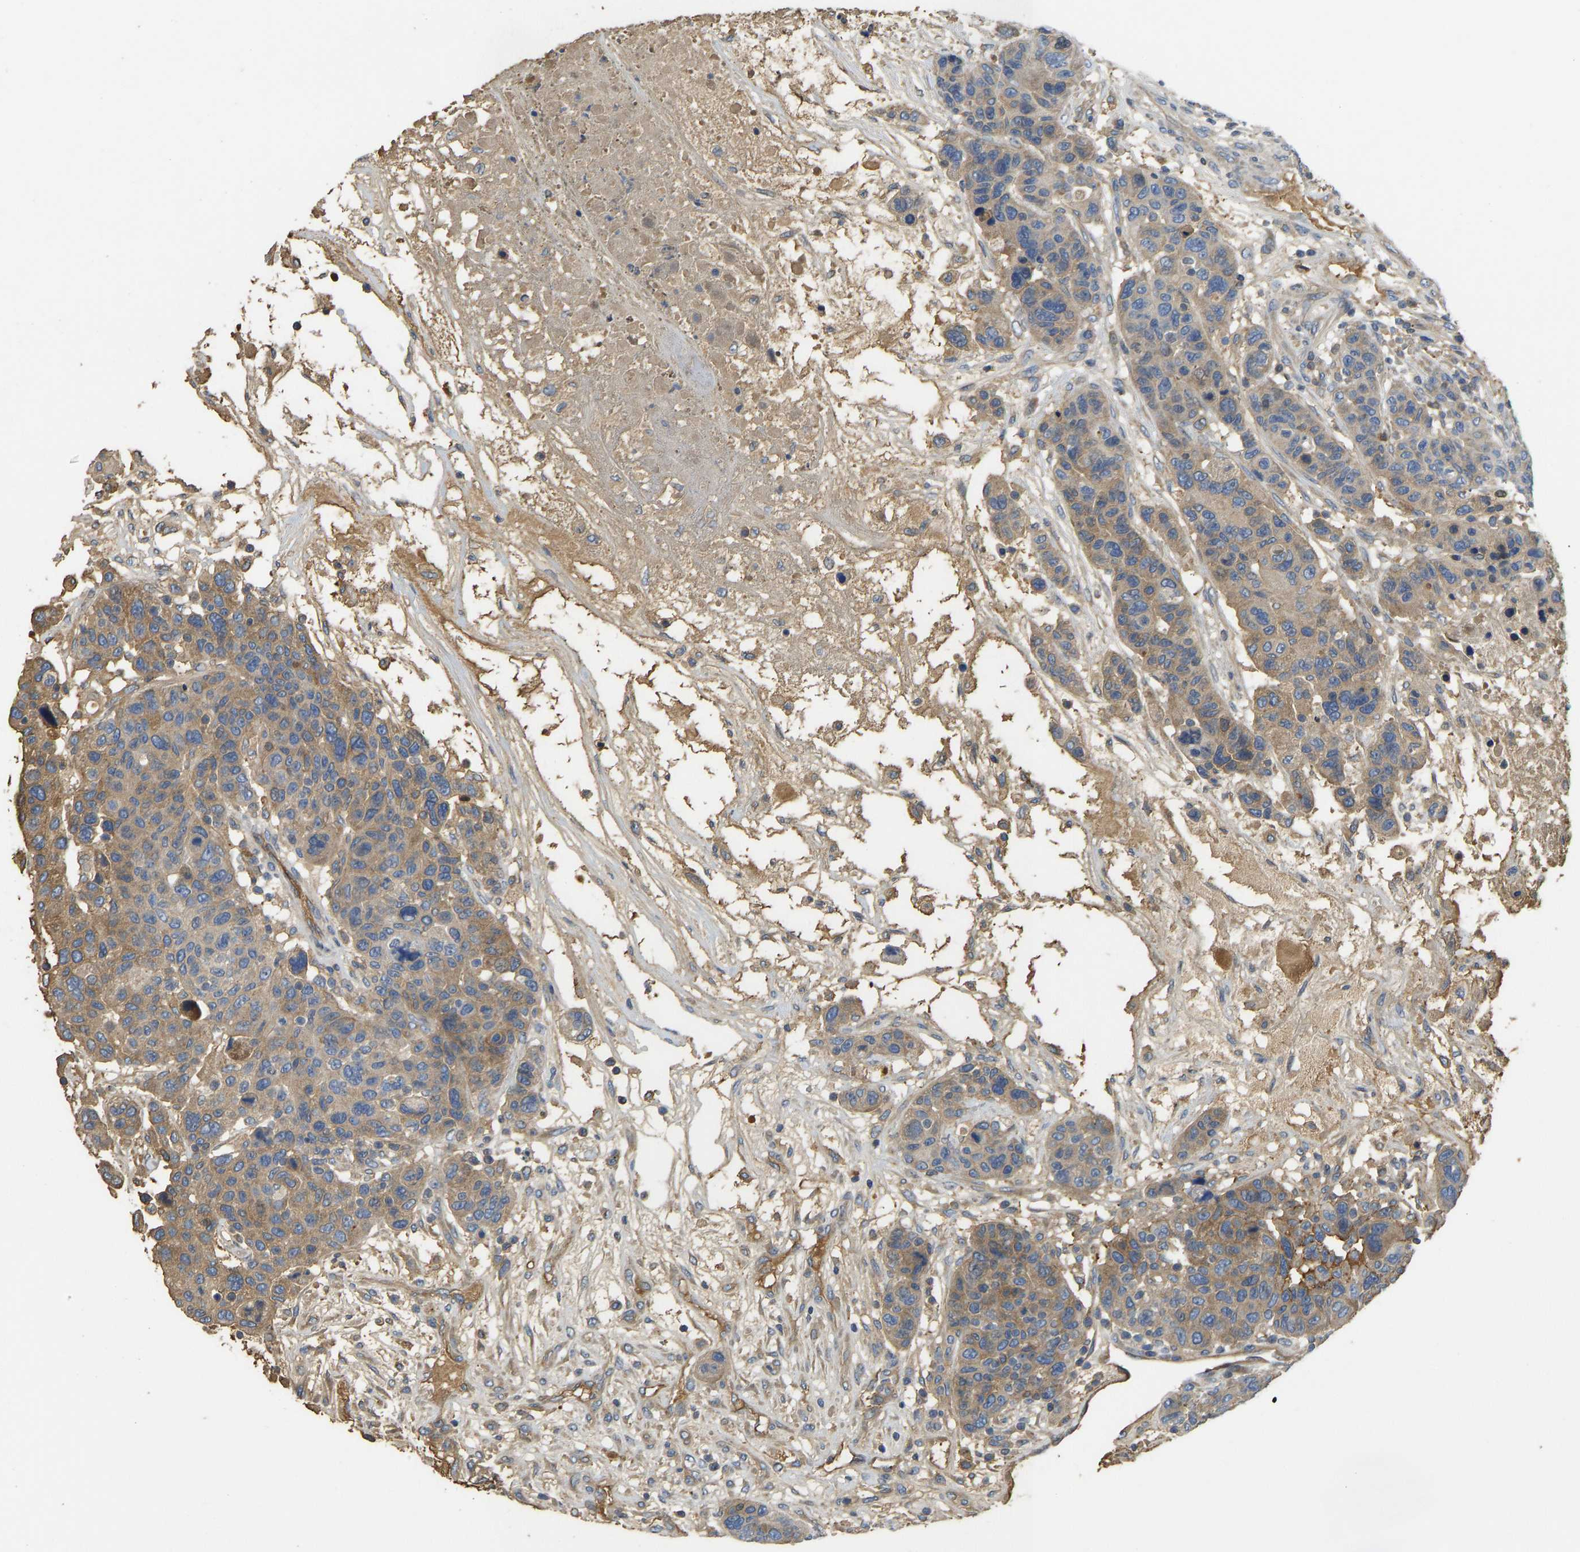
{"staining": {"intensity": "moderate", "quantity": ">75%", "location": "cytoplasmic/membranous"}, "tissue": "breast cancer", "cell_type": "Tumor cells", "image_type": "cancer", "snomed": [{"axis": "morphology", "description": "Duct carcinoma"}, {"axis": "topography", "description": "Breast"}], "caption": "The photomicrograph reveals immunohistochemical staining of breast intraductal carcinoma. There is moderate cytoplasmic/membranous staining is seen in approximately >75% of tumor cells.", "gene": "VCPKMT", "patient": {"sex": "female", "age": 37}}